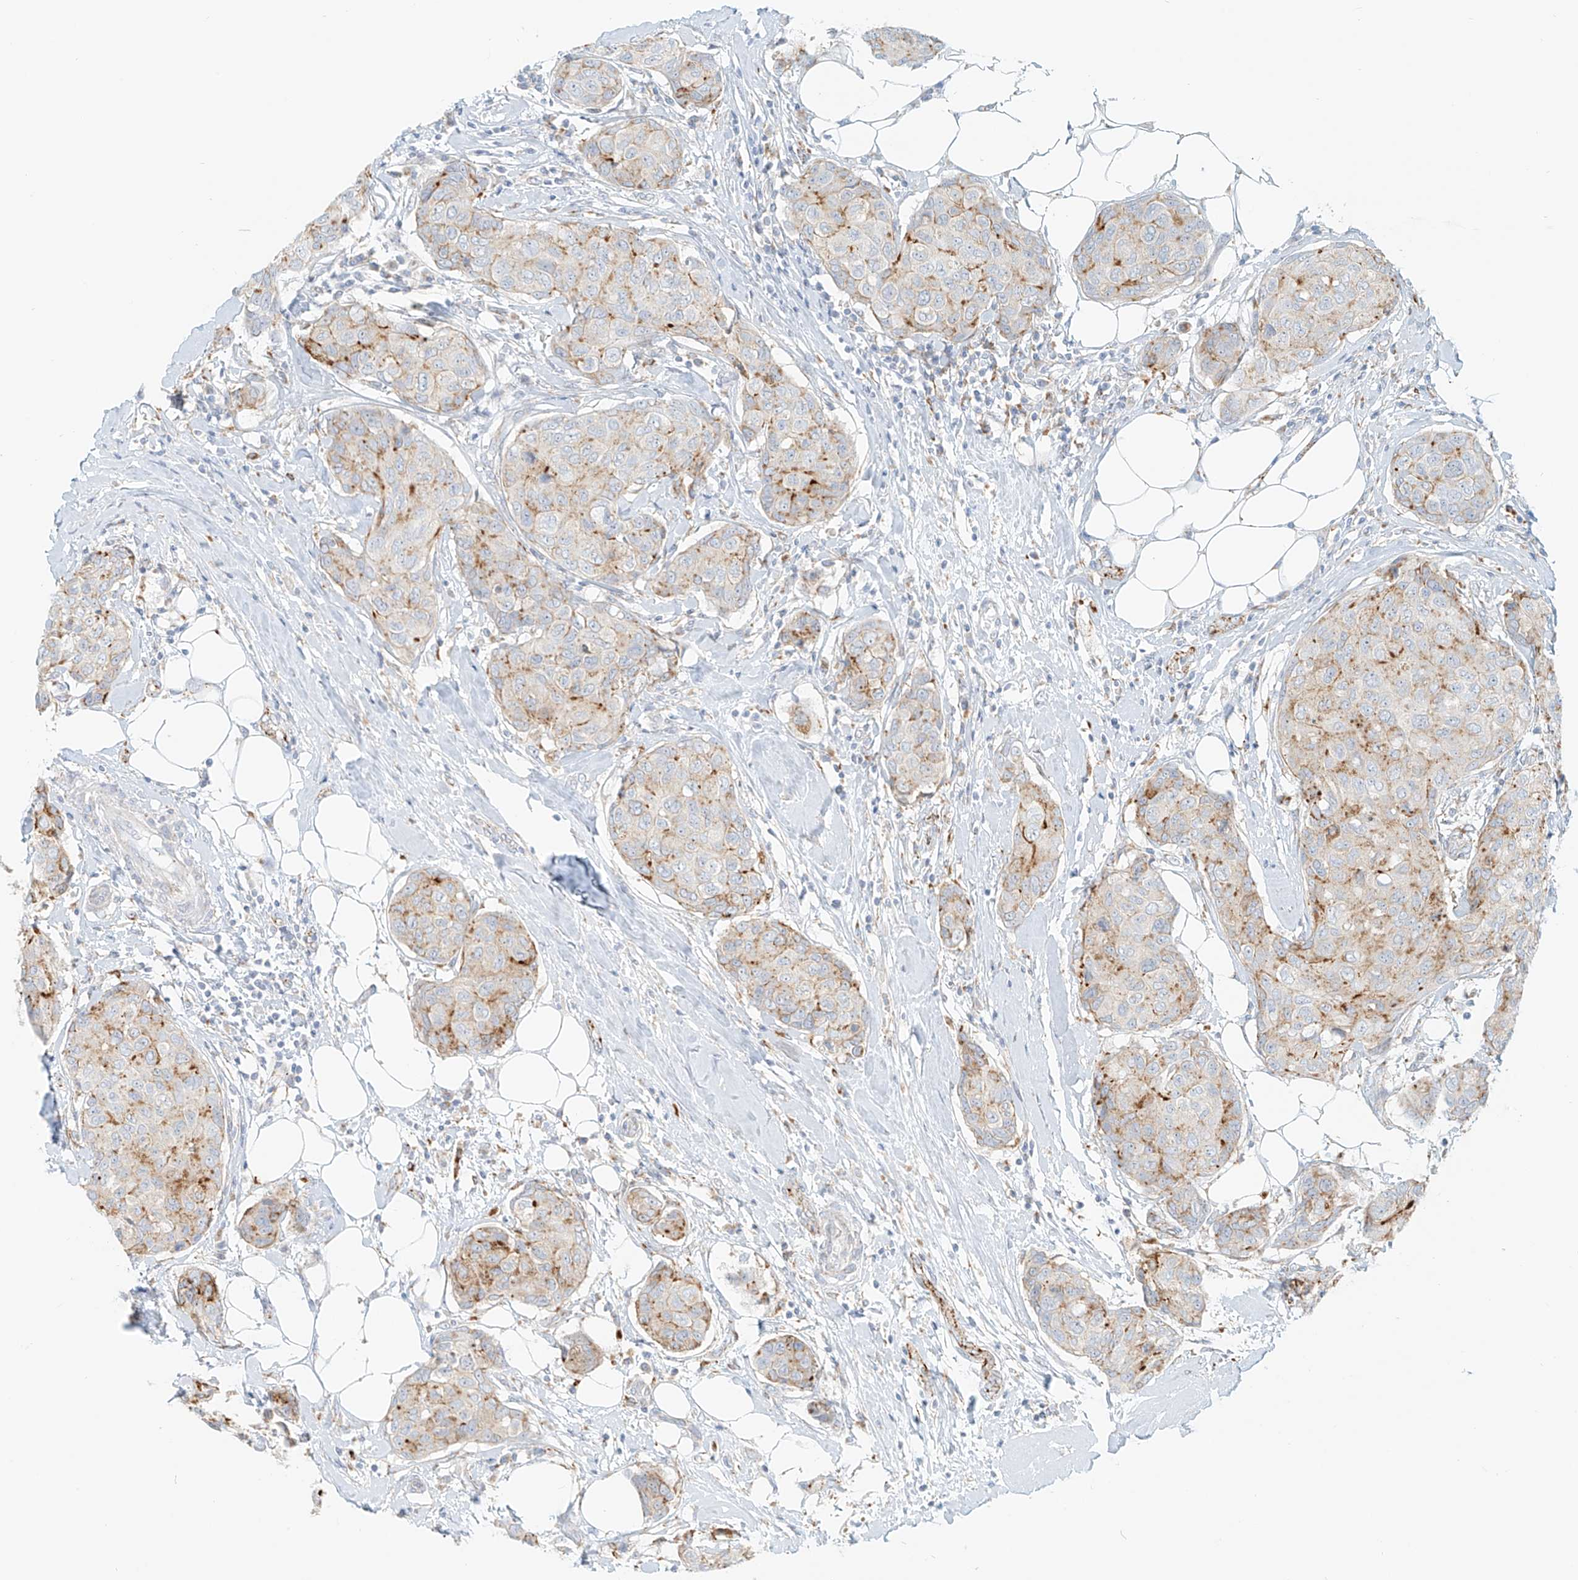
{"staining": {"intensity": "moderate", "quantity": "25%-75%", "location": "cytoplasmic/membranous"}, "tissue": "breast cancer", "cell_type": "Tumor cells", "image_type": "cancer", "snomed": [{"axis": "morphology", "description": "Duct carcinoma"}, {"axis": "topography", "description": "Breast"}], "caption": "Intraductal carcinoma (breast) stained for a protein (brown) exhibits moderate cytoplasmic/membranous positive positivity in approximately 25%-75% of tumor cells.", "gene": "SLC35F6", "patient": {"sex": "female", "age": 80}}